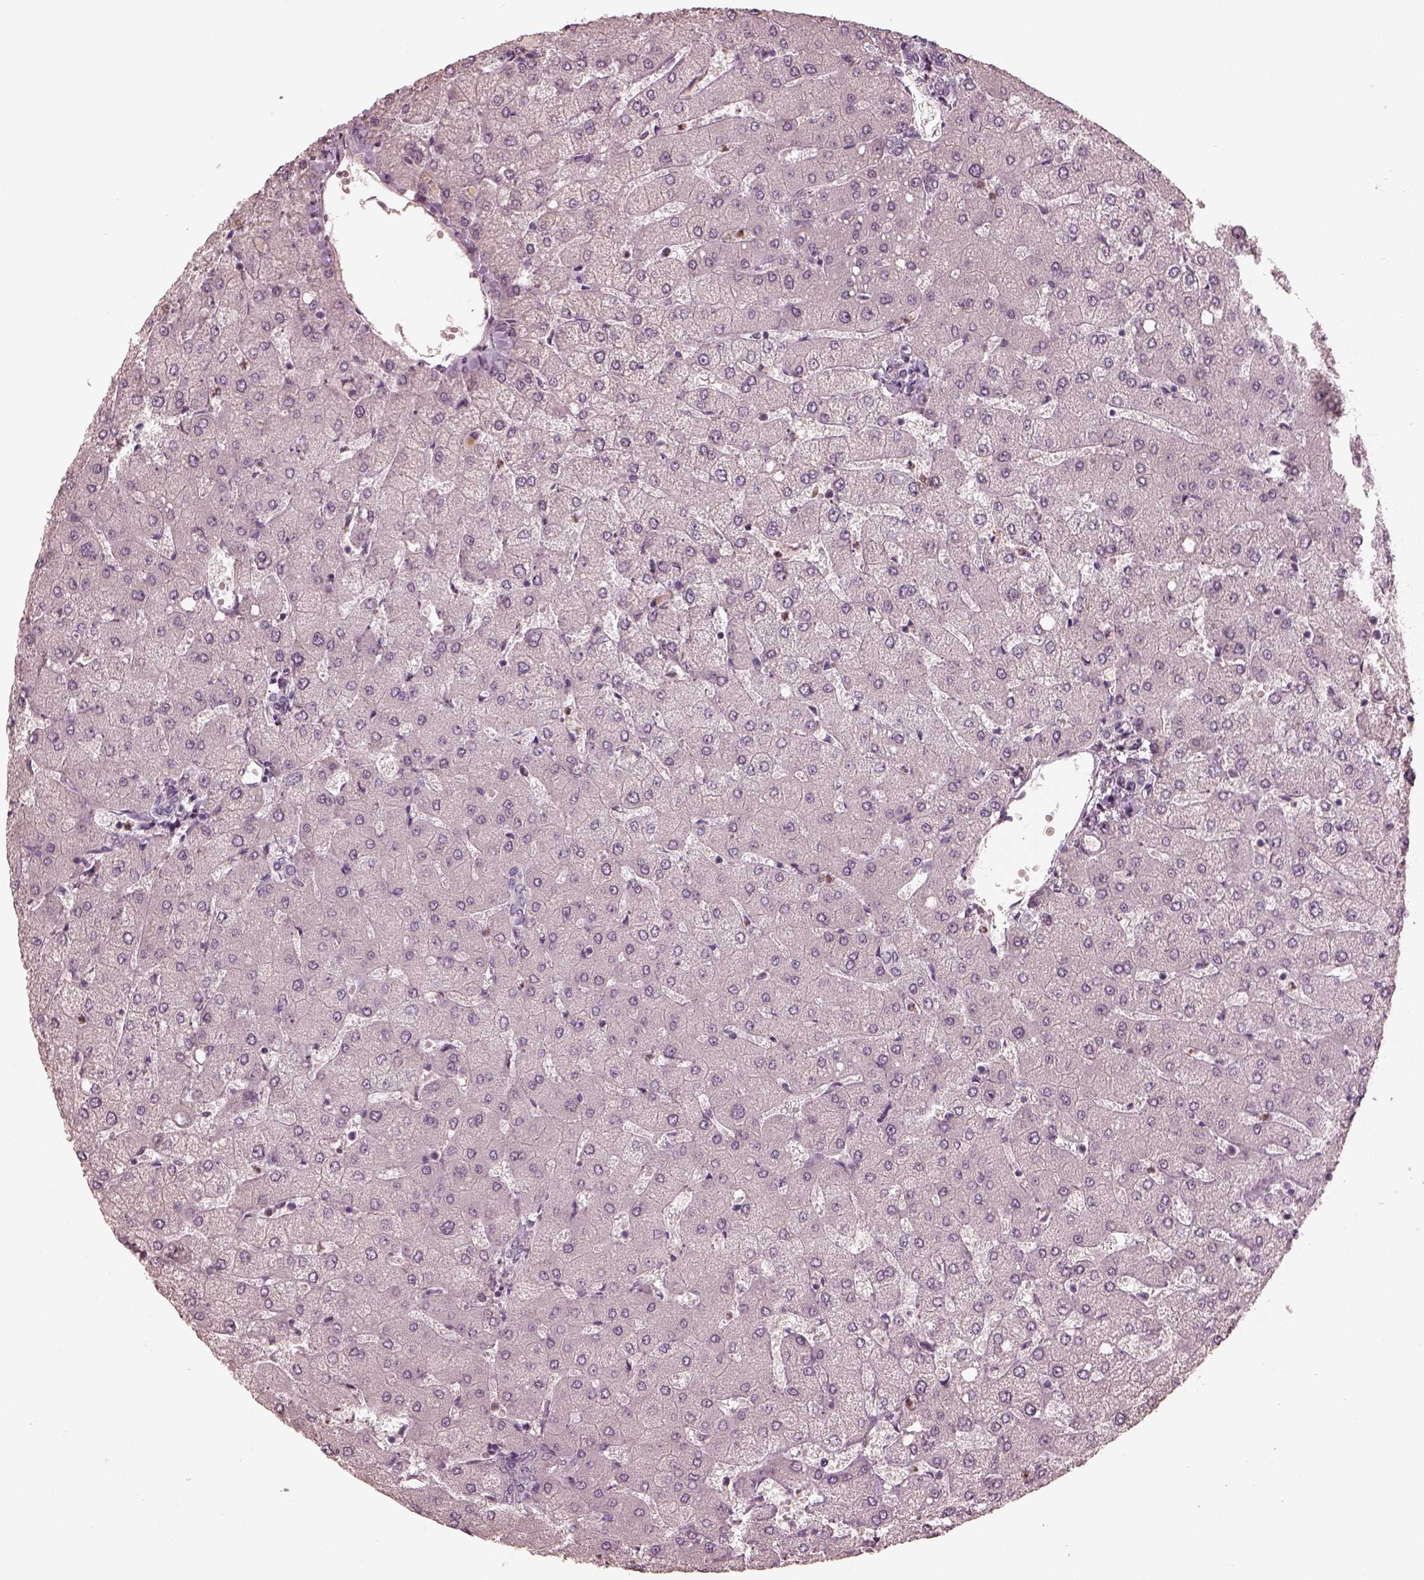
{"staining": {"intensity": "negative", "quantity": "none", "location": "none"}, "tissue": "liver", "cell_type": "Cholangiocytes", "image_type": "normal", "snomed": [{"axis": "morphology", "description": "Normal tissue, NOS"}, {"axis": "topography", "description": "Liver"}], "caption": "Immunohistochemical staining of normal liver exhibits no significant staining in cholangiocytes. Brightfield microscopy of immunohistochemistry (IHC) stained with DAB (3,3'-diaminobenzidine) (brown) and hematoxylin (blue), captured at high magnification.", "gene": "OPTC", "patient": {"sex": "female", "age": 54}}